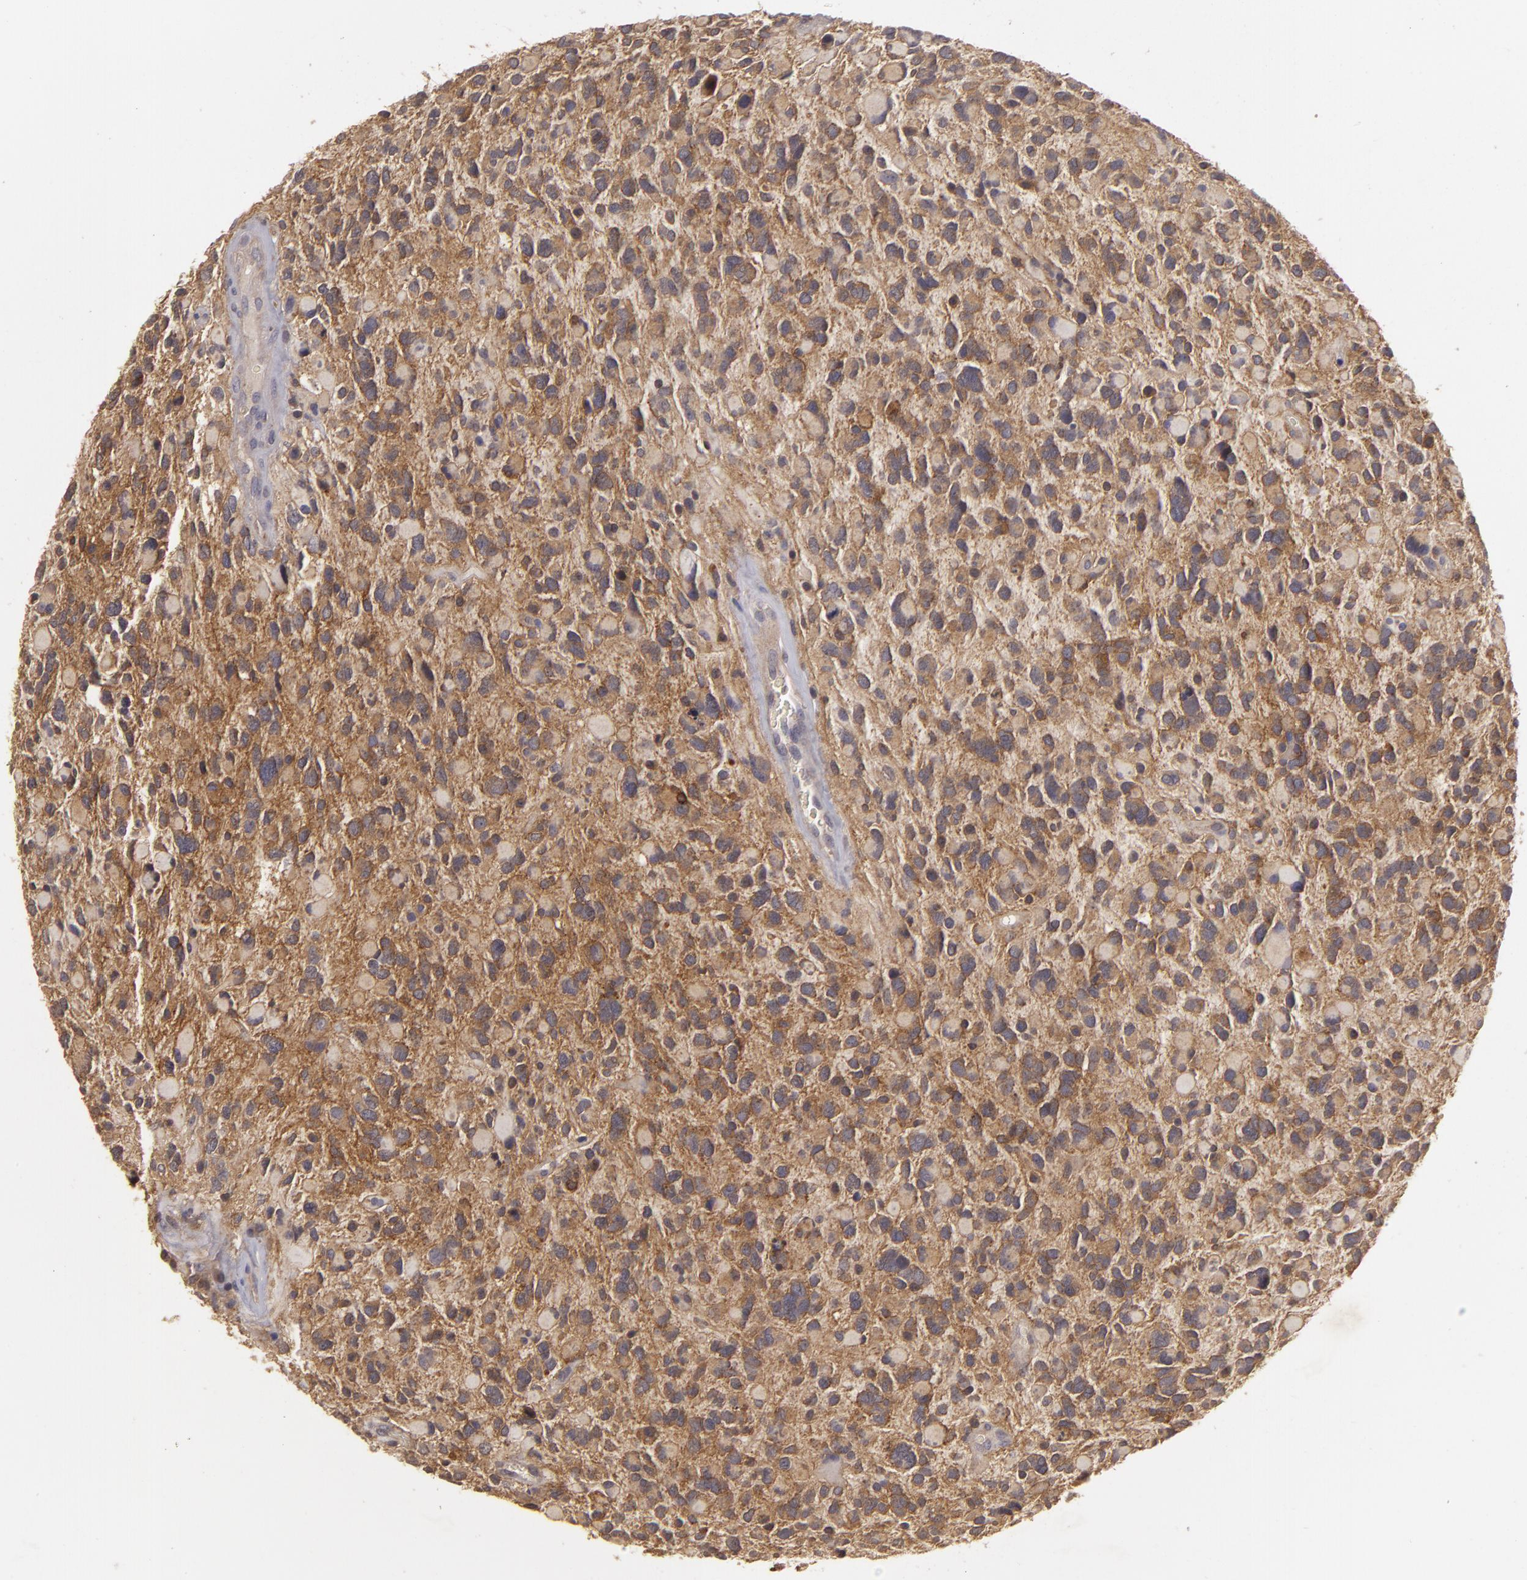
{"staining": {"intensity": "moderate", "quantity": ">75%", "location": "cytoplasmic/membranous"}, "tissue": "glioma", "cell_type": "Tumor cells", "image_type": "cancer", "snomed": [{"axis": "morphology", "description": "Glioma, malignant, High grade"}, {"axis": "topography", "description": "Brain"}], "caption": "High-magnification brightfield microscopy of glioma stained with DAB (3,3'-diaminobenzidine) (brown) and counterstained with hematoxylin (blue). tumor cells exhibit moderate cytoplasmic/membranous staining is seen in about>75% of cells. The staining is performed using DAB (3,3'-diaminobenzidine) brown chromogen to label protein expression. The nuclei are counter-stained blue using hematoxylin.", "gene": "HRAS", "patient": {"sex": "female", "age": 37}}